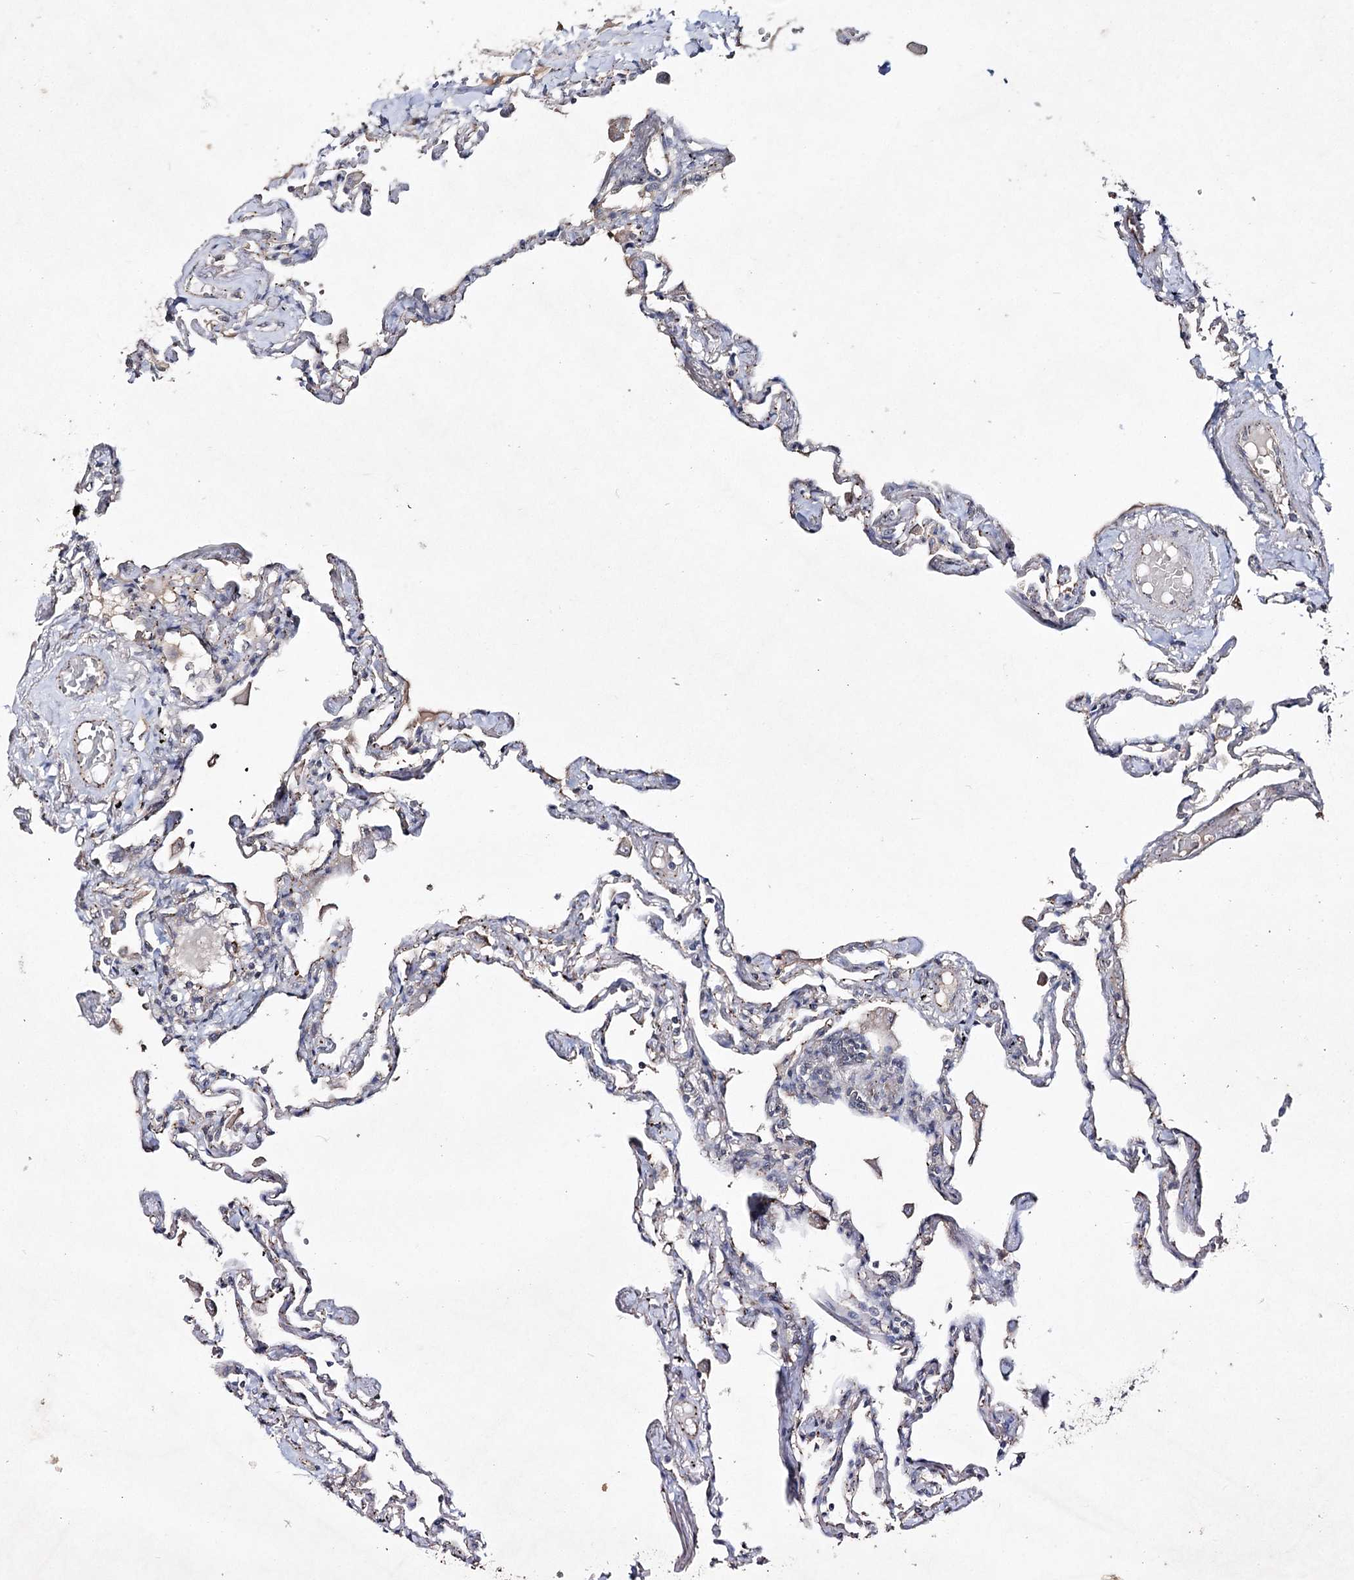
{"staining": {"intensity": "negative", "quantity": "none", "location": "none"}, "tissue": "lung", "cell_type": "Alveolar cells", "image_type": "normal", "snomed": [{"axis": "morphology", "description": "Normal tissue, NOS"}, {"axis": "topography", "description": "Lung"}], "caption": "Alveolar cells show no significant protein staining in normal lung.", "gene": "SEMA4G", "patient": {"sex": "female", "age": 67}}